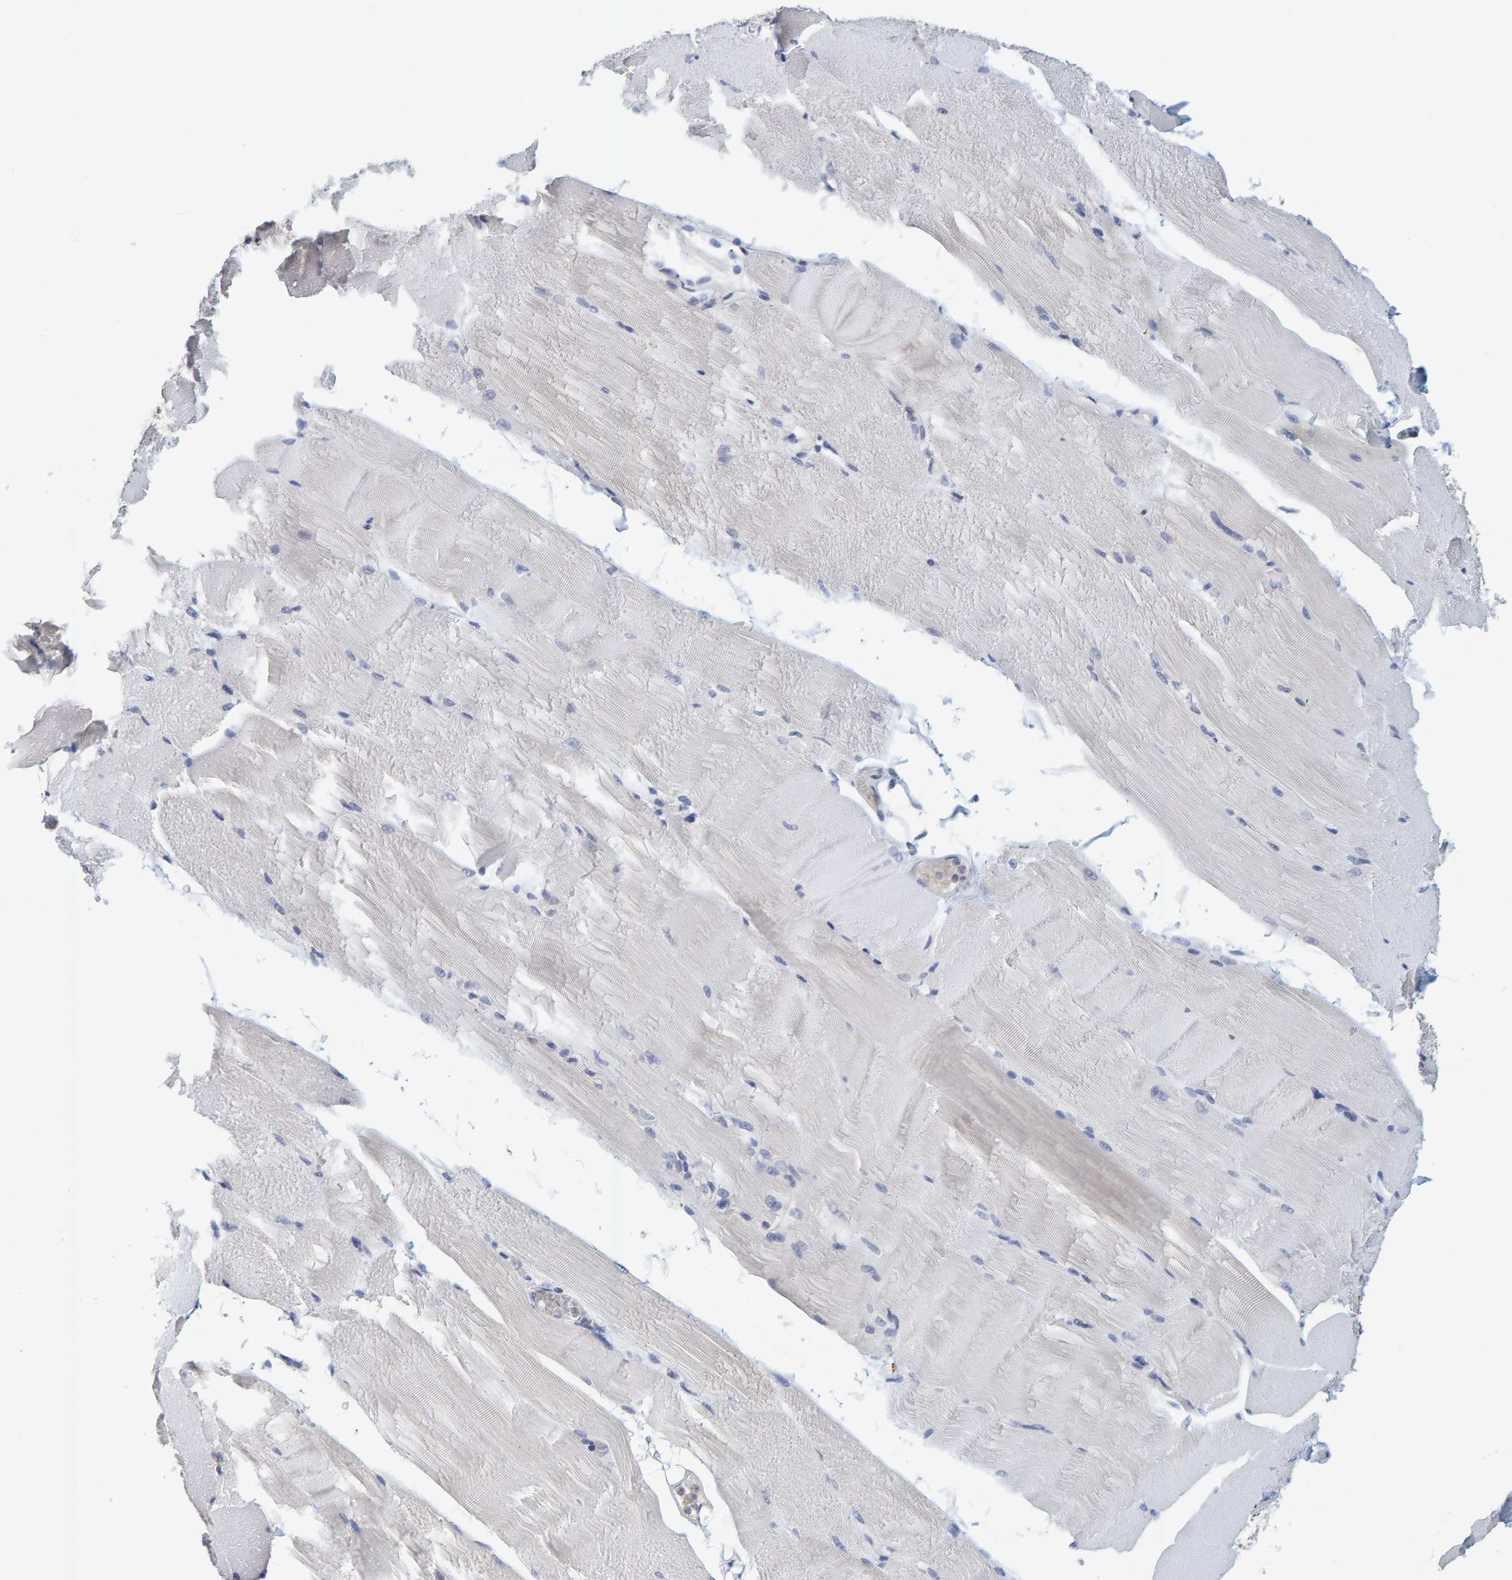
{"staining": {"intensity": "negative", "quantity": "none", "location": "none"}, "tissue": "skeletal muscle", "cell_type": "Myocytes", "image_type": "normal", "snomed": [{"axis": "morphology", "description": "Normal tissue, NOS"}, {"axis": "topography", "description": "Skeletal muscle"}, {"axis": "topography", "description": "Parathyroid gland"}], "caption": "This is a micrograph of immunohistochemistry (IHC) staining of normal skeletal muscle, which shows no positivity in myocytes. Nuclei are stained in blue.", "gene": "SGPL1", "patient": {"sex": "female", "age": 37}}